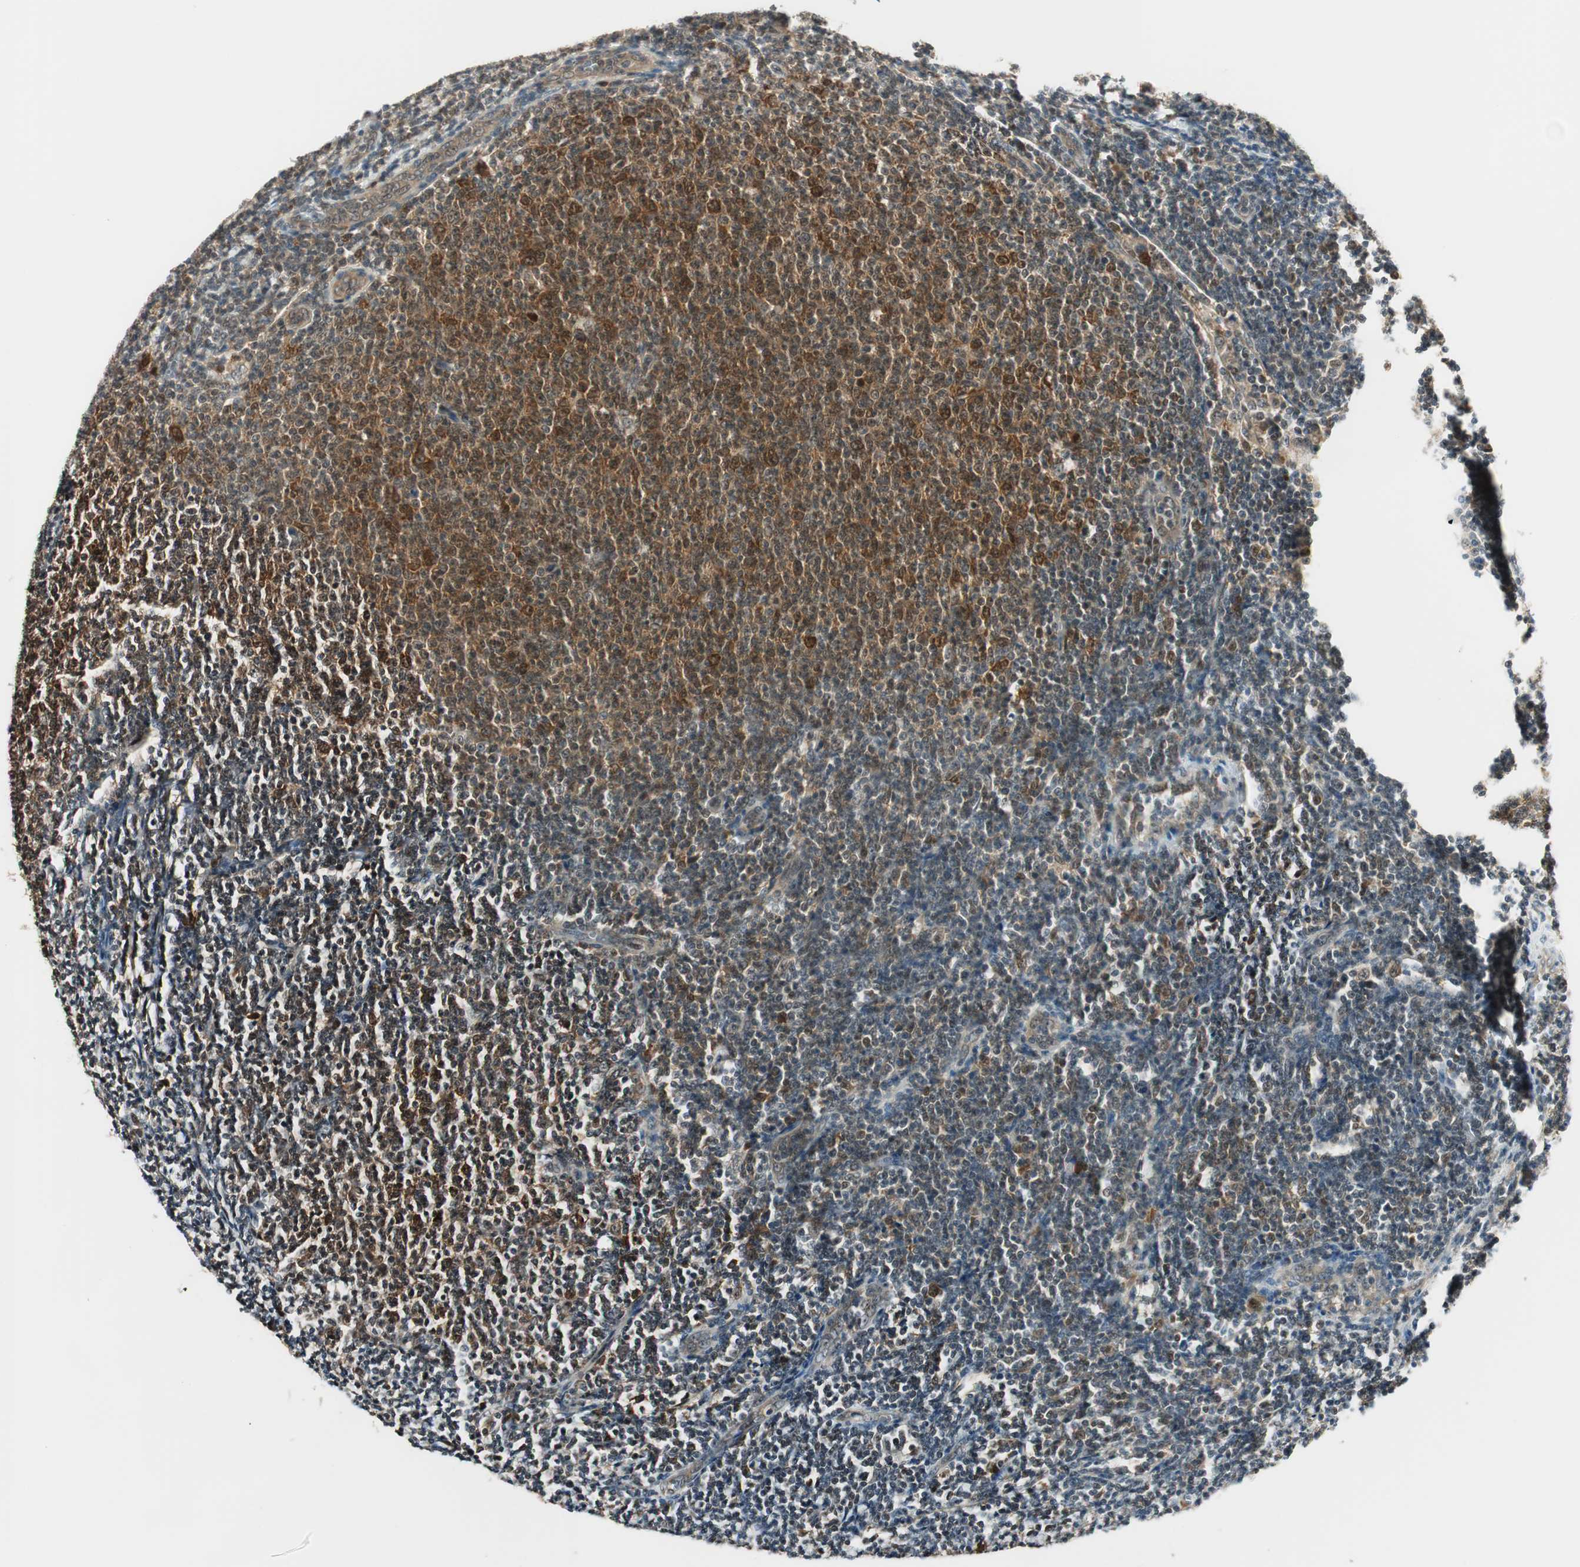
{"staining": {"intensity": "moderate", "quantity": "<25%", "location": "cytoplasmic/membranous"}, "tissue": "lymphoma", "cell_type": "Tumor cells", "image_type": "cancer", "snomed": [{"axis": "morphology", "description": "Malignant lymphoma, non-Hodgkin's type, Low grade"}, {"axis": "topography", "description": "Lymph node"}], "caption": "Immunohistochemical staining of lymphoma demonstrates low levels of moderate cytoplasmic/membranous expression in about <25% of tumor cells. (DAB = brown stain, brightfield microscopy at high magnification).", "gene": "IPO5", "patient": {"sex": "male", "age": 66}}